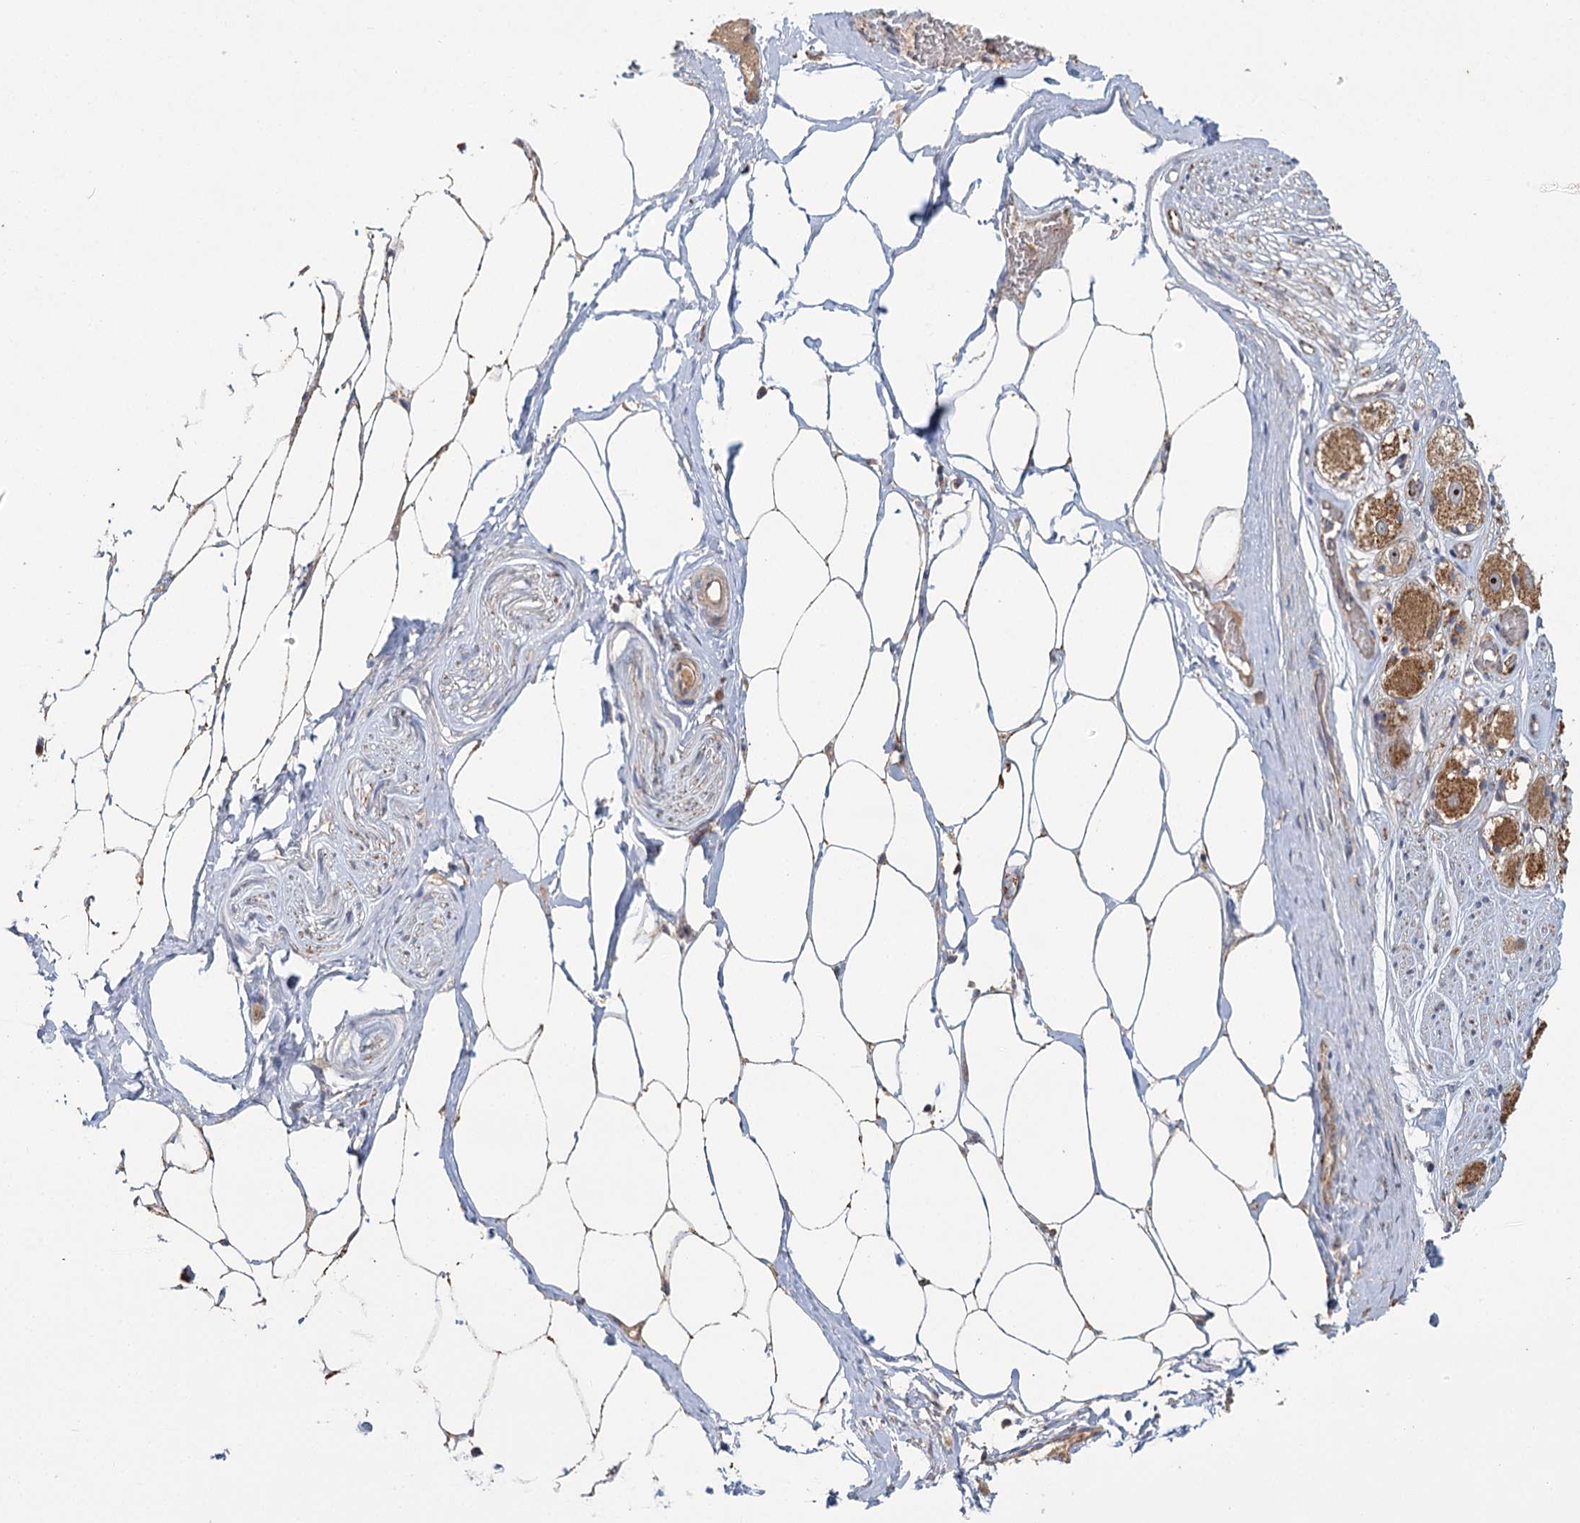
{"staining": {"intensity": "negative", "quantity": "none", "location": "none"}, "tissue": "adipose tissue", "cell_type": "Adipocytes", "image_type": "normal", "snomed": [{"axis": "morphology", "description": "Normal tissue, NOS"}, {"axis": "morphology", "description": "Adenocarcinoma, Low grade"}, {"axis": "topography", "description": "Prostate"}, {"axis": "topography", "description": "Peripheral nerve tissue"}], "caption": "An immunohistochemistry (IHC) image of normal adipose tissue is shown. There is no staining in adipocytes of adipose tissue. (DAB immunohistochemistry (IHC) with hematoxylin counter stain).", "gene": "ENSG00000273217", "patient": {"sex": "male", "age": 63}}